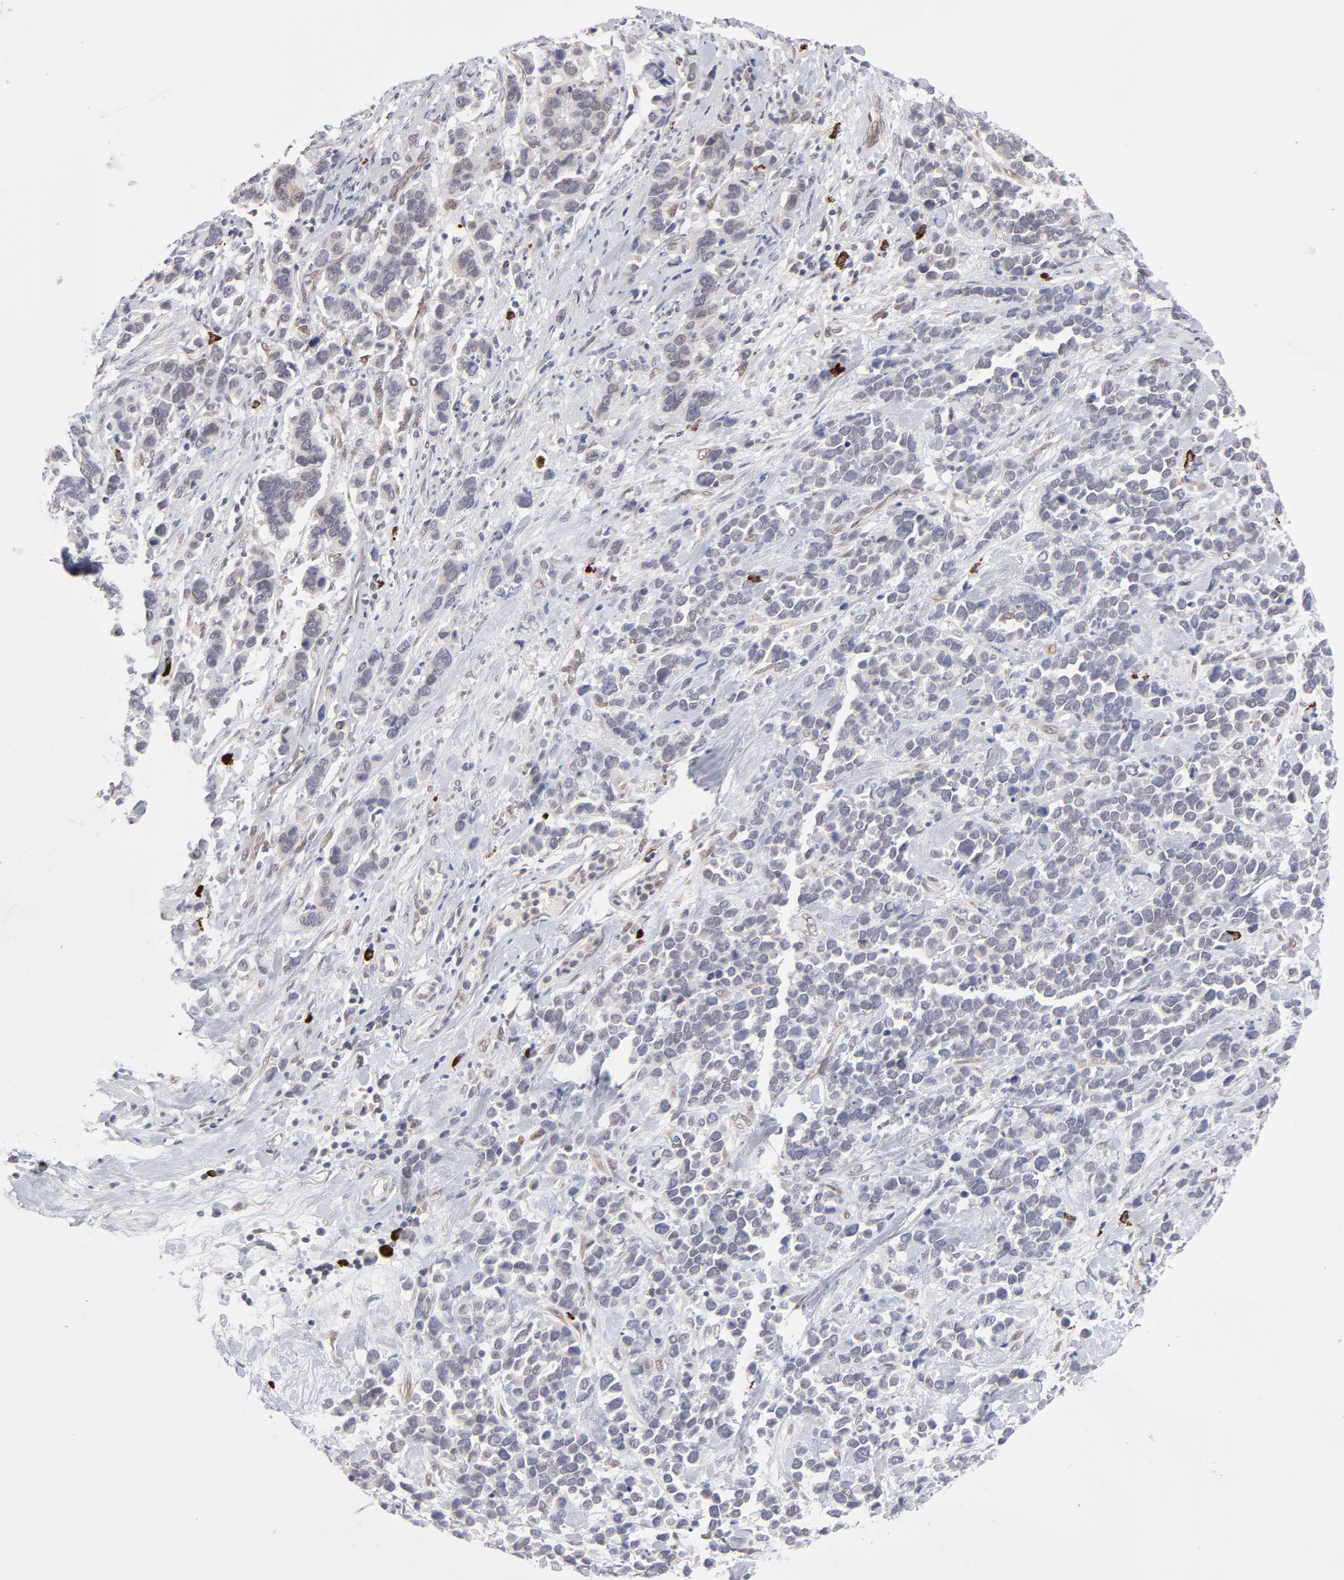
{"staining": {"intensity": "weak", "quantity": "25%-75%", "location": "cytoplasmic/membranous"}, "tissue": "stomach cancer", "cell_type": "Tumor cells", "image_type": "cancer", "snomed": [{"axis": "morphology", "description": "Adenocarcinoma, NOS"}, {"axis": "topography", "description": "Stomach, upper"}], "caption": "Immunohistochemical staining of stomach adenocarcinoma shows low levels of weak cytoplasmic/membranous positivity in about 25%-75% of tumor cells.", "gene": "NBN", "patient": {"sex": "male", "age": 71}}